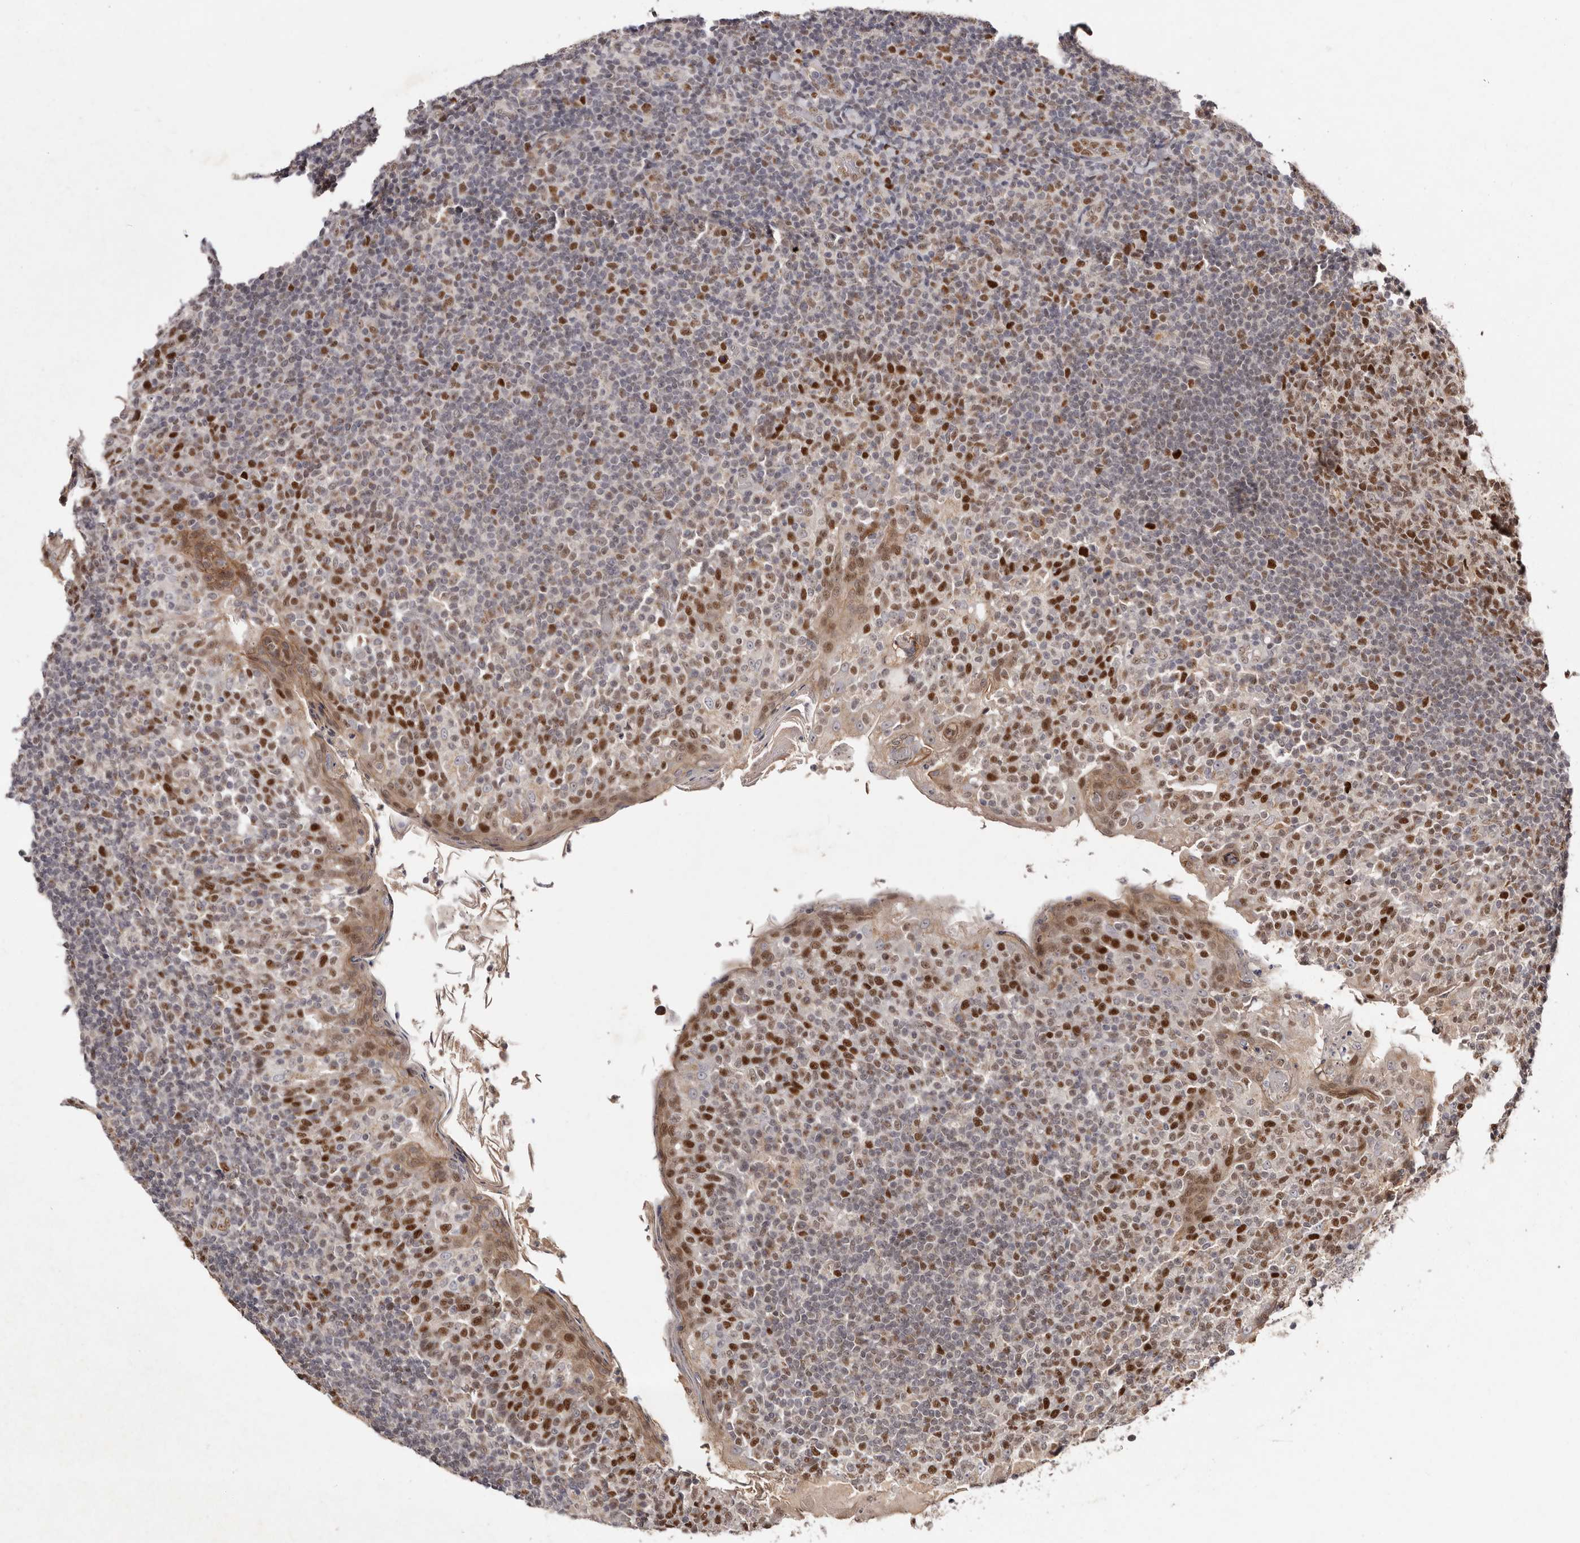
{"staining": {"intensity": "strong", "quantity": ">75%", "location": "nuclear"}, "tissue": "tonsil", "cell_type": "Germinal center cells", "image_type": "normal", "snomed": [{"axis": "morphology", "description": "Normal tissue, NOS"}, {"axis": "topography", "description": "Tonsil"}], "caption": "High-magnification brightfield microscopy of normal tonsil stained with DAB (brown) and counterstained with hematoxylin (blue). germinal center cells exhibit strong nuclear expression is appreciated in approximately>75% of cells.", "gene": "KLF7", "patient": {"sex": "female", "age": 19}}